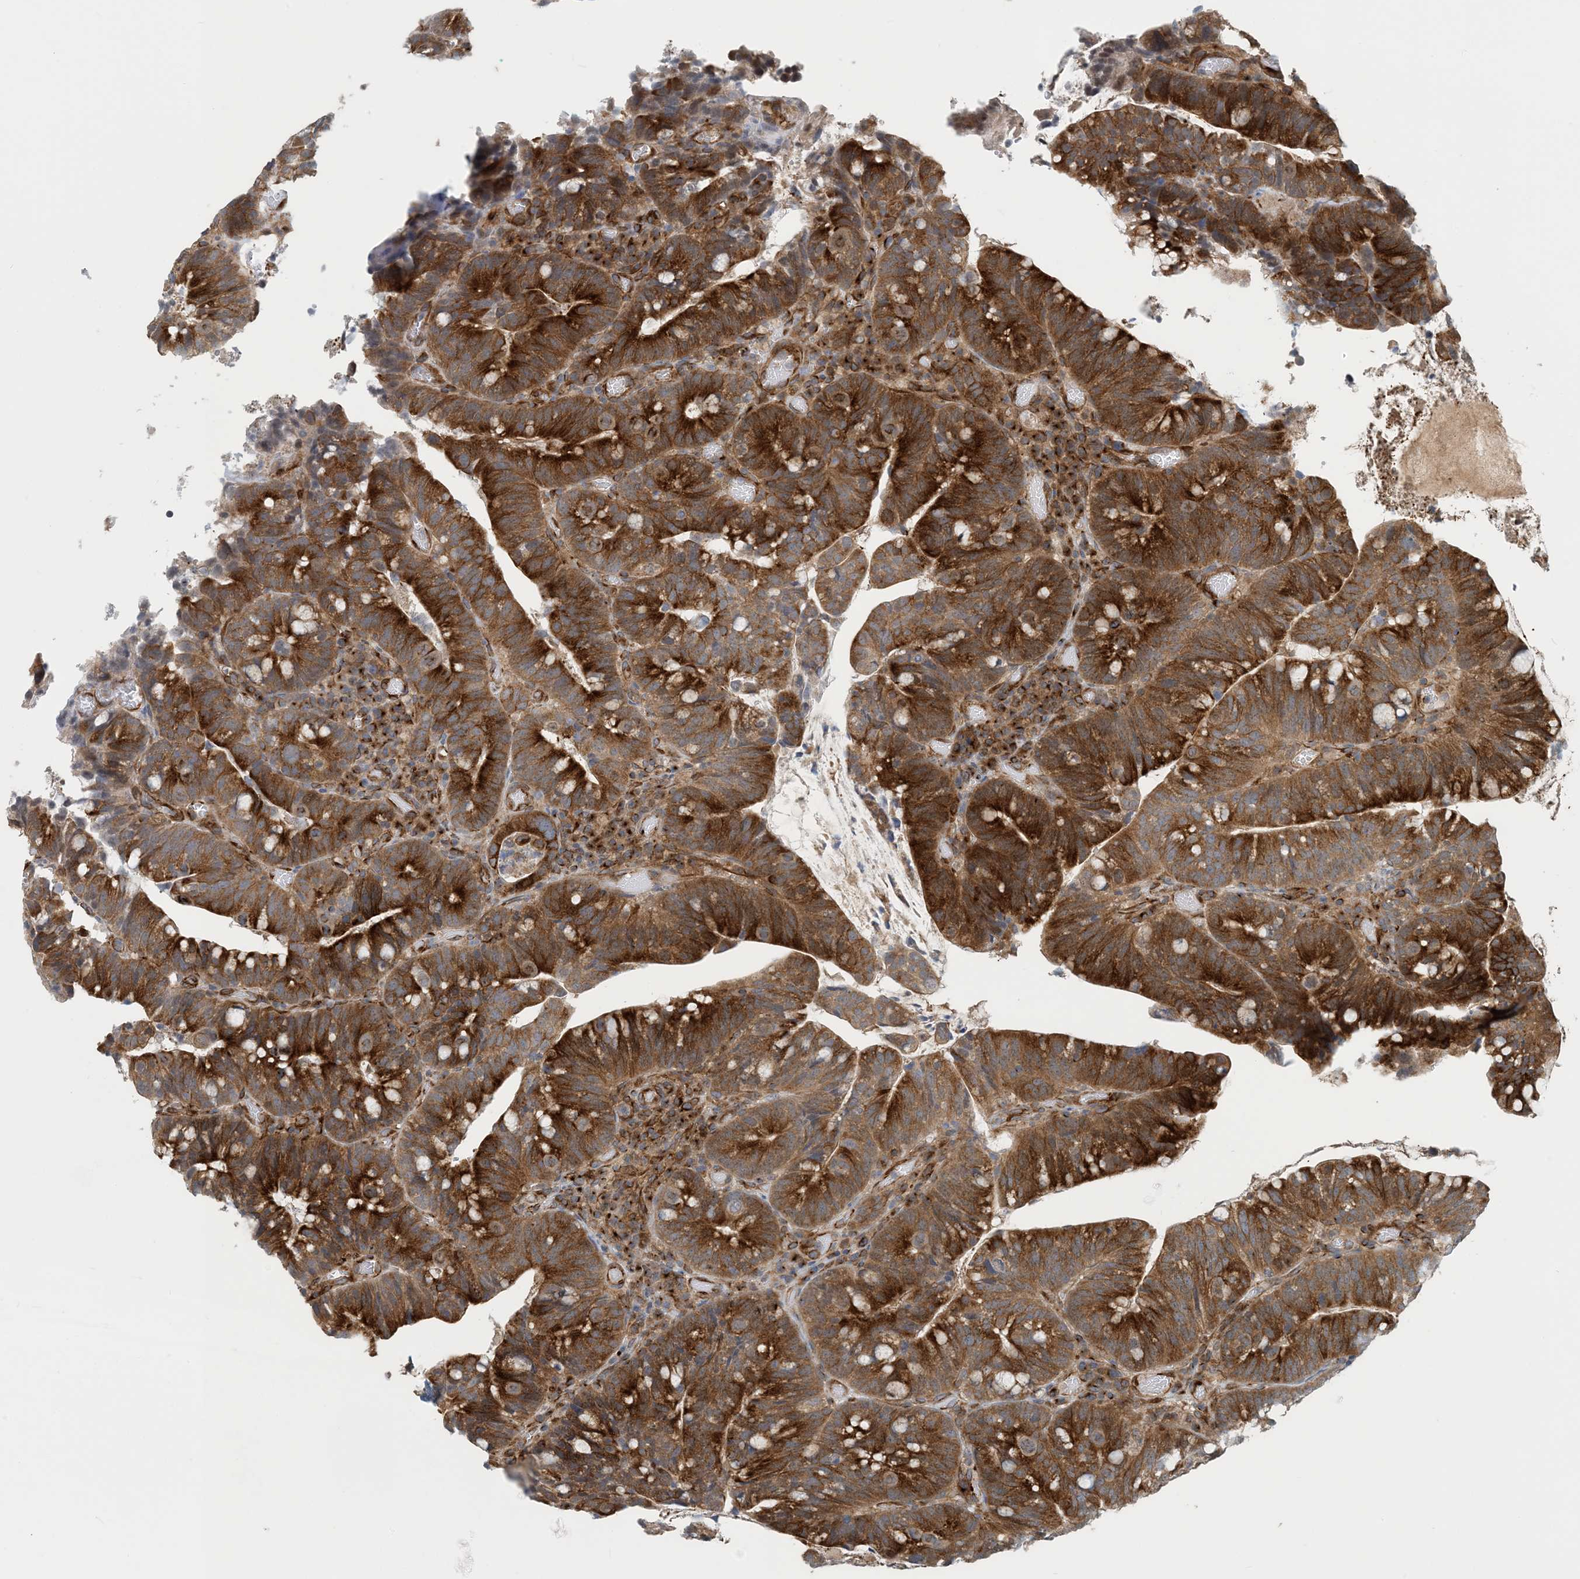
{"staining": {"intensity": "strong", "quantity": ">75%", "location": "cytoplasmic/membranous"}, "tissue": "colorectal cancer", "cell_type": "Tumor cells", "image_type": "cancer", "snomed": [{"axis": "morphology", "description": "Adenocarcinoma, NOS"}, {"axis": "topography", "description": "Colon"}], "caption": "A high-resolution image shows IHC staining of colorectal cancer, which demonstrates strong cytoplasmic/membranous staining in about >75% of tumor cells. The staining is performed using DAB brown chromogen to label protein expression. The nuclei are counter-stained blue using hematoxylin.", "gene": "ZBTB3", "patient": {"sex": "female", "age": 66}}